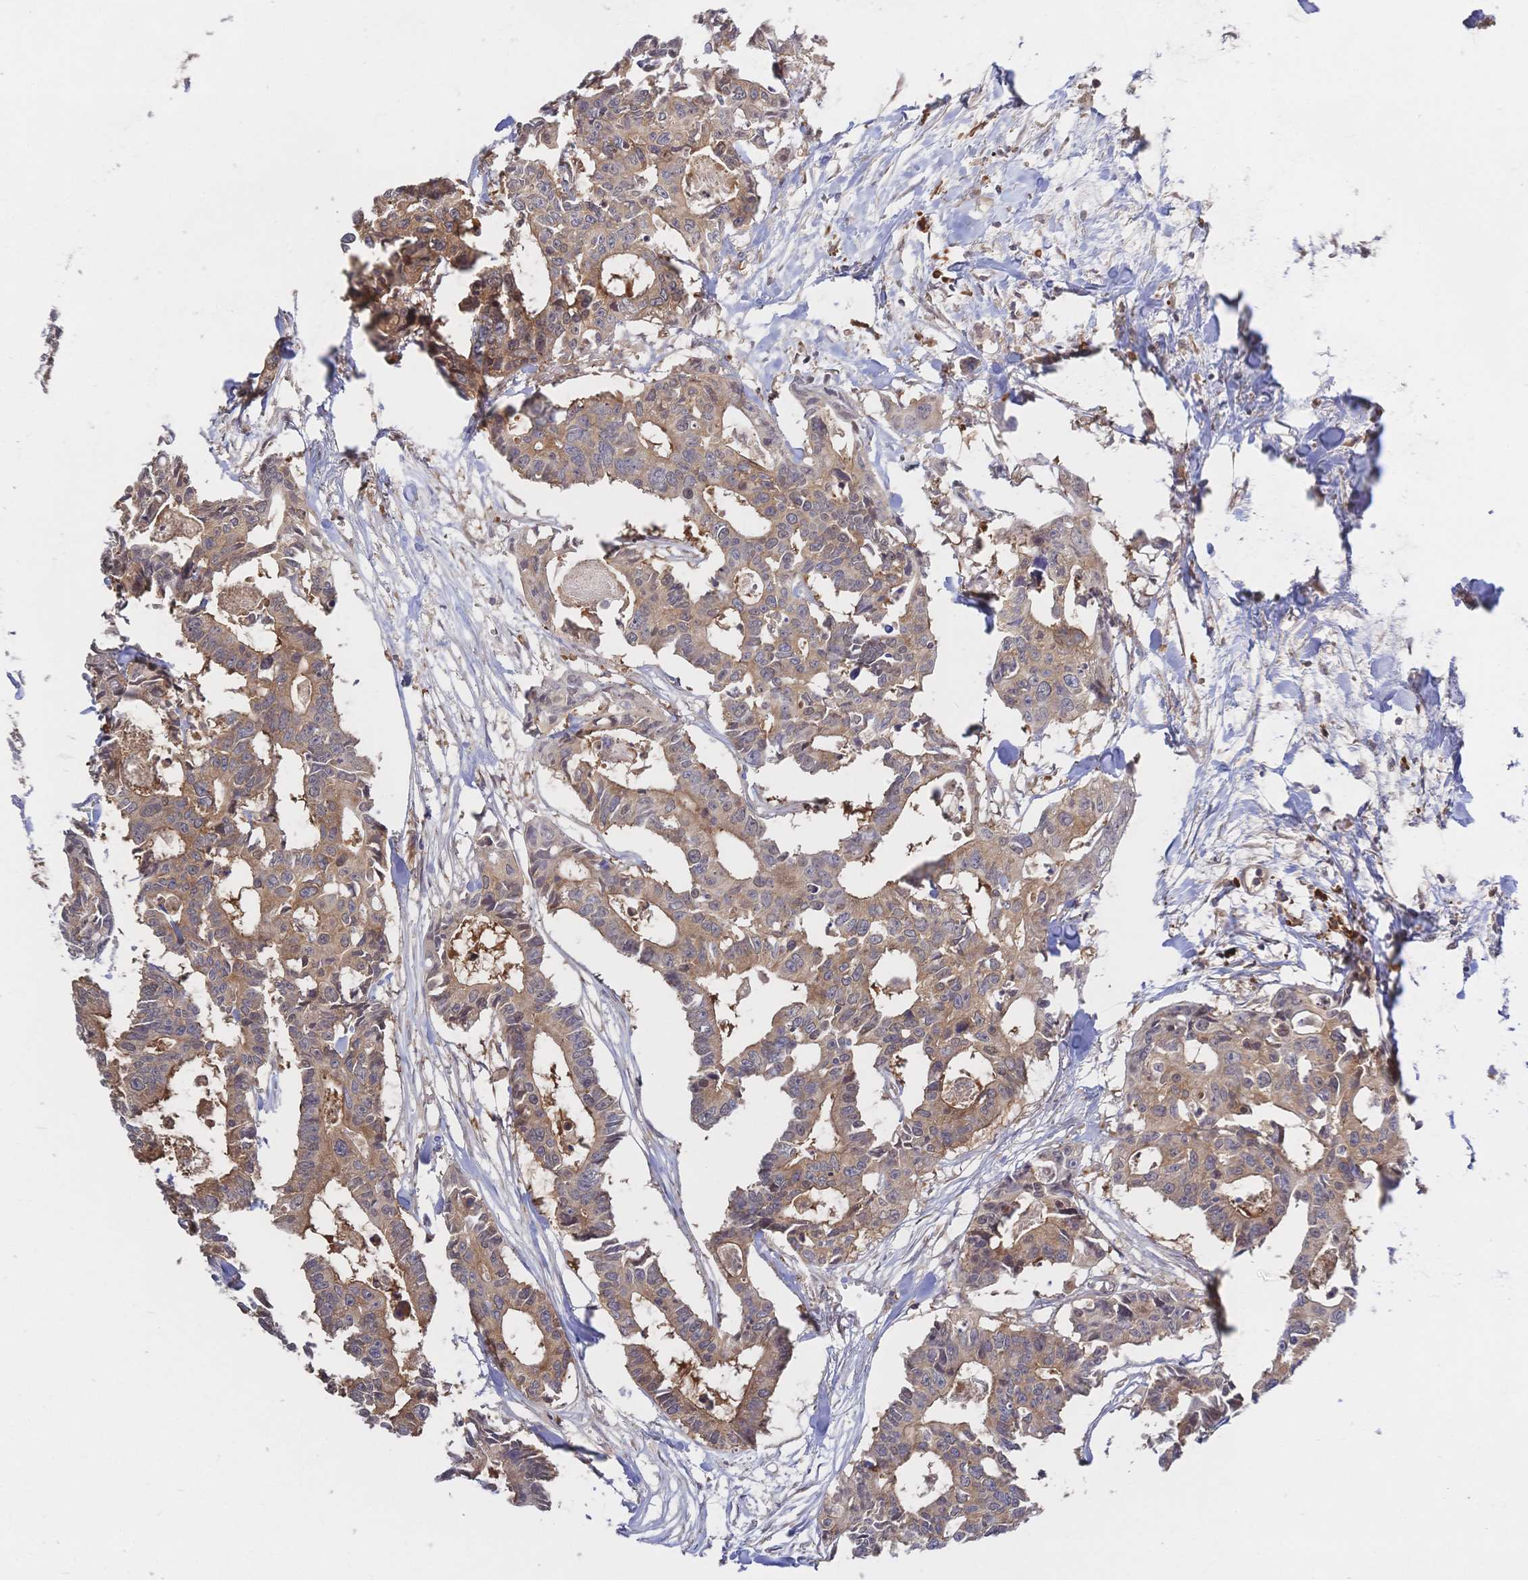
{"staining": {"intensity": "weak", "quantity": ">75%", "location": "cytoplasmic/membranous"}, "tissue": "colorectal cancer", "cell_type": "Tumor cells", "image_type": "cancer", "snomed": [{"axis": "morphology", "description": "Adenocarcinoma, NOS"}, {"axis": "topography", "description": "Rectum"}], "caption": "Colorectal cancer stained with a protein marker reveals weak staining in tumor cells.", "gene": "LMO4", "patient": {"sex": "male", "age": 57}}